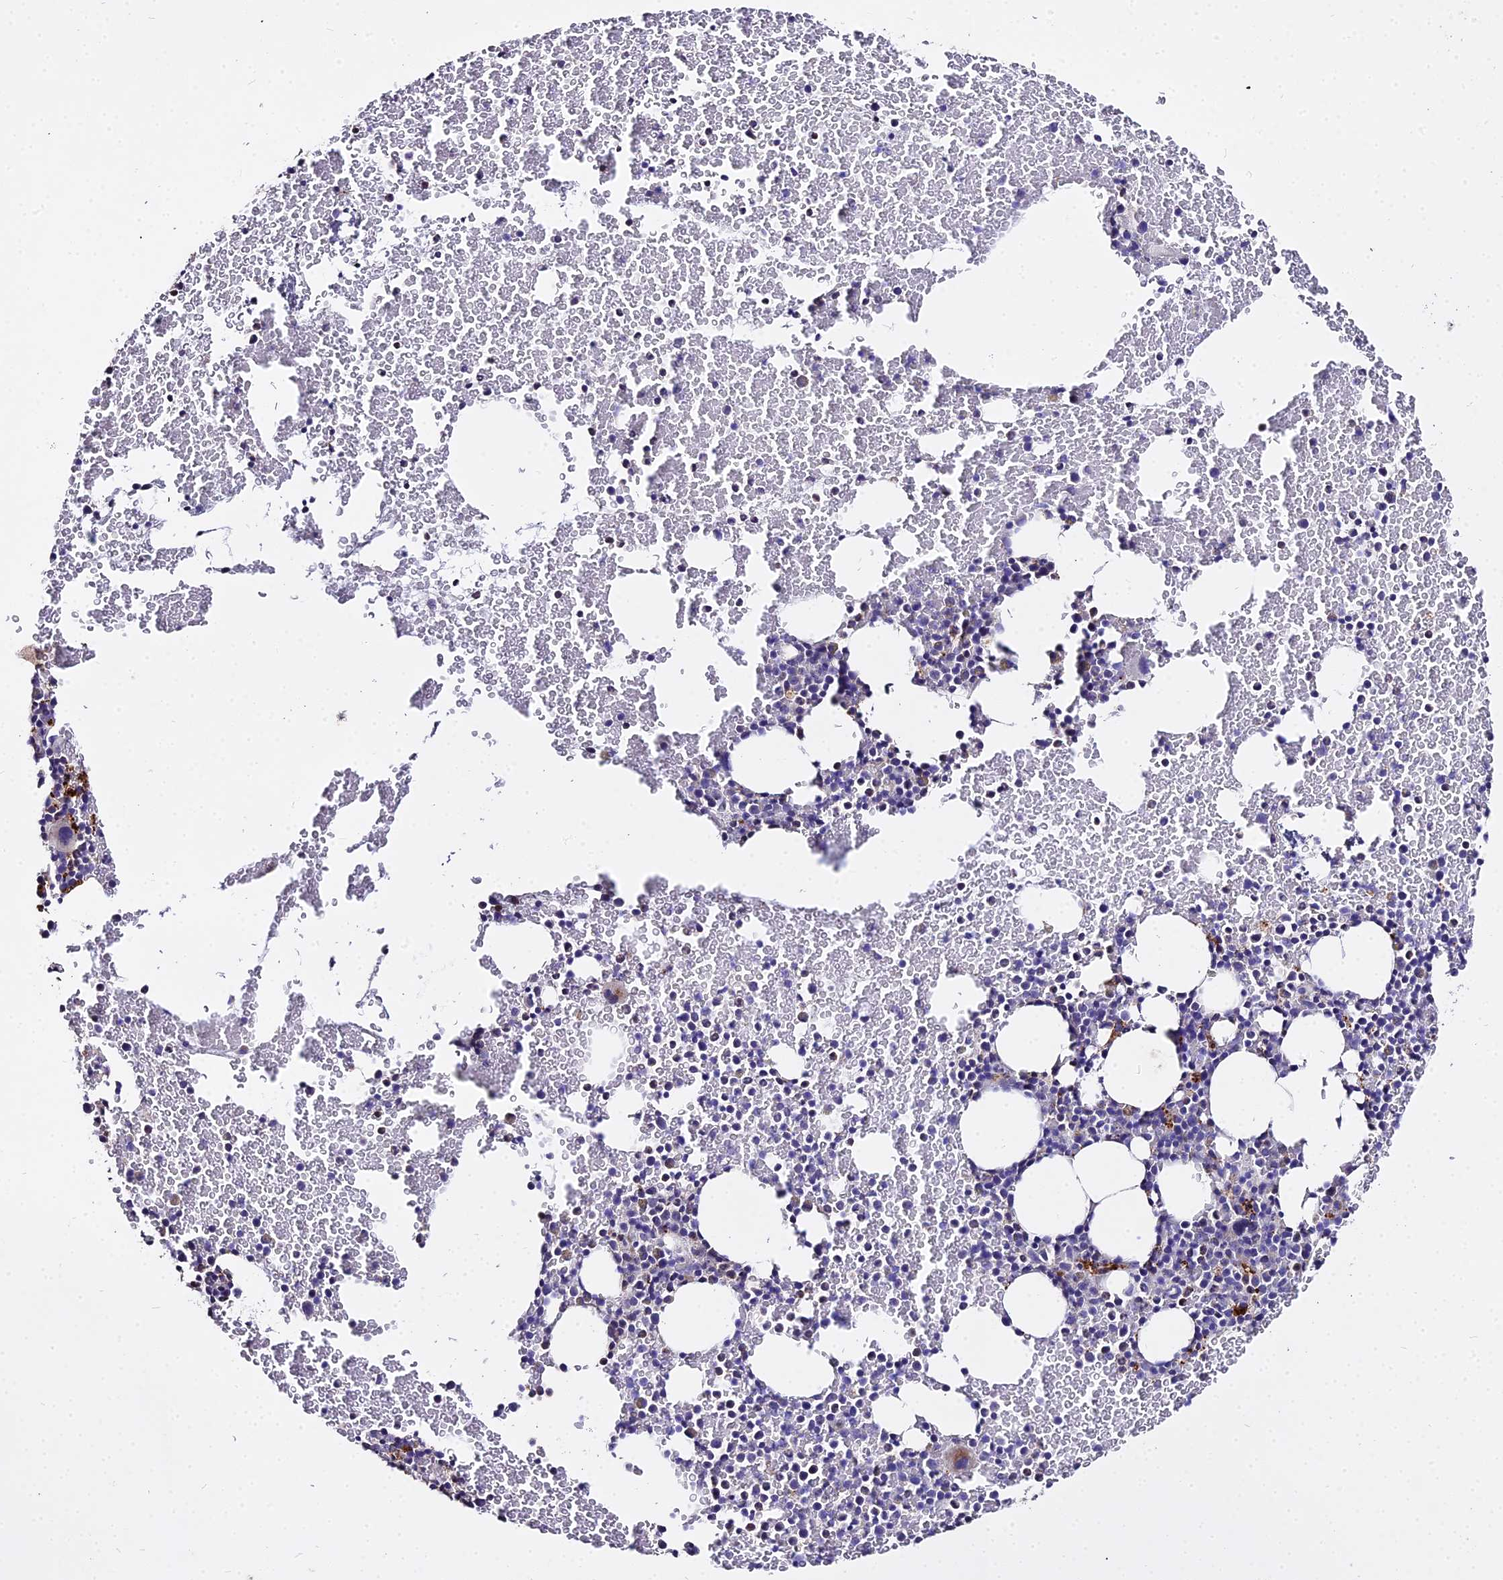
{"staining": {"intensity": "negative", "quantity": "none", "location": "none"}, "tissue": "bone marrow", "cell_type": "Hematopoietic cells", "image_type": "normal", "snomed": [{"axis": "morphology", "description": "Normal tissue, NOS"}, {"axis": "topography", "description": "Bone marrow"}], "caption": "IHC image of unremarkable bone marrow: human bone marrow stained with DAB displays no significant protein staining in hematopoietic cells.", "gene": "GLYAT", "patient": {"sex": "male", "age": 57}}